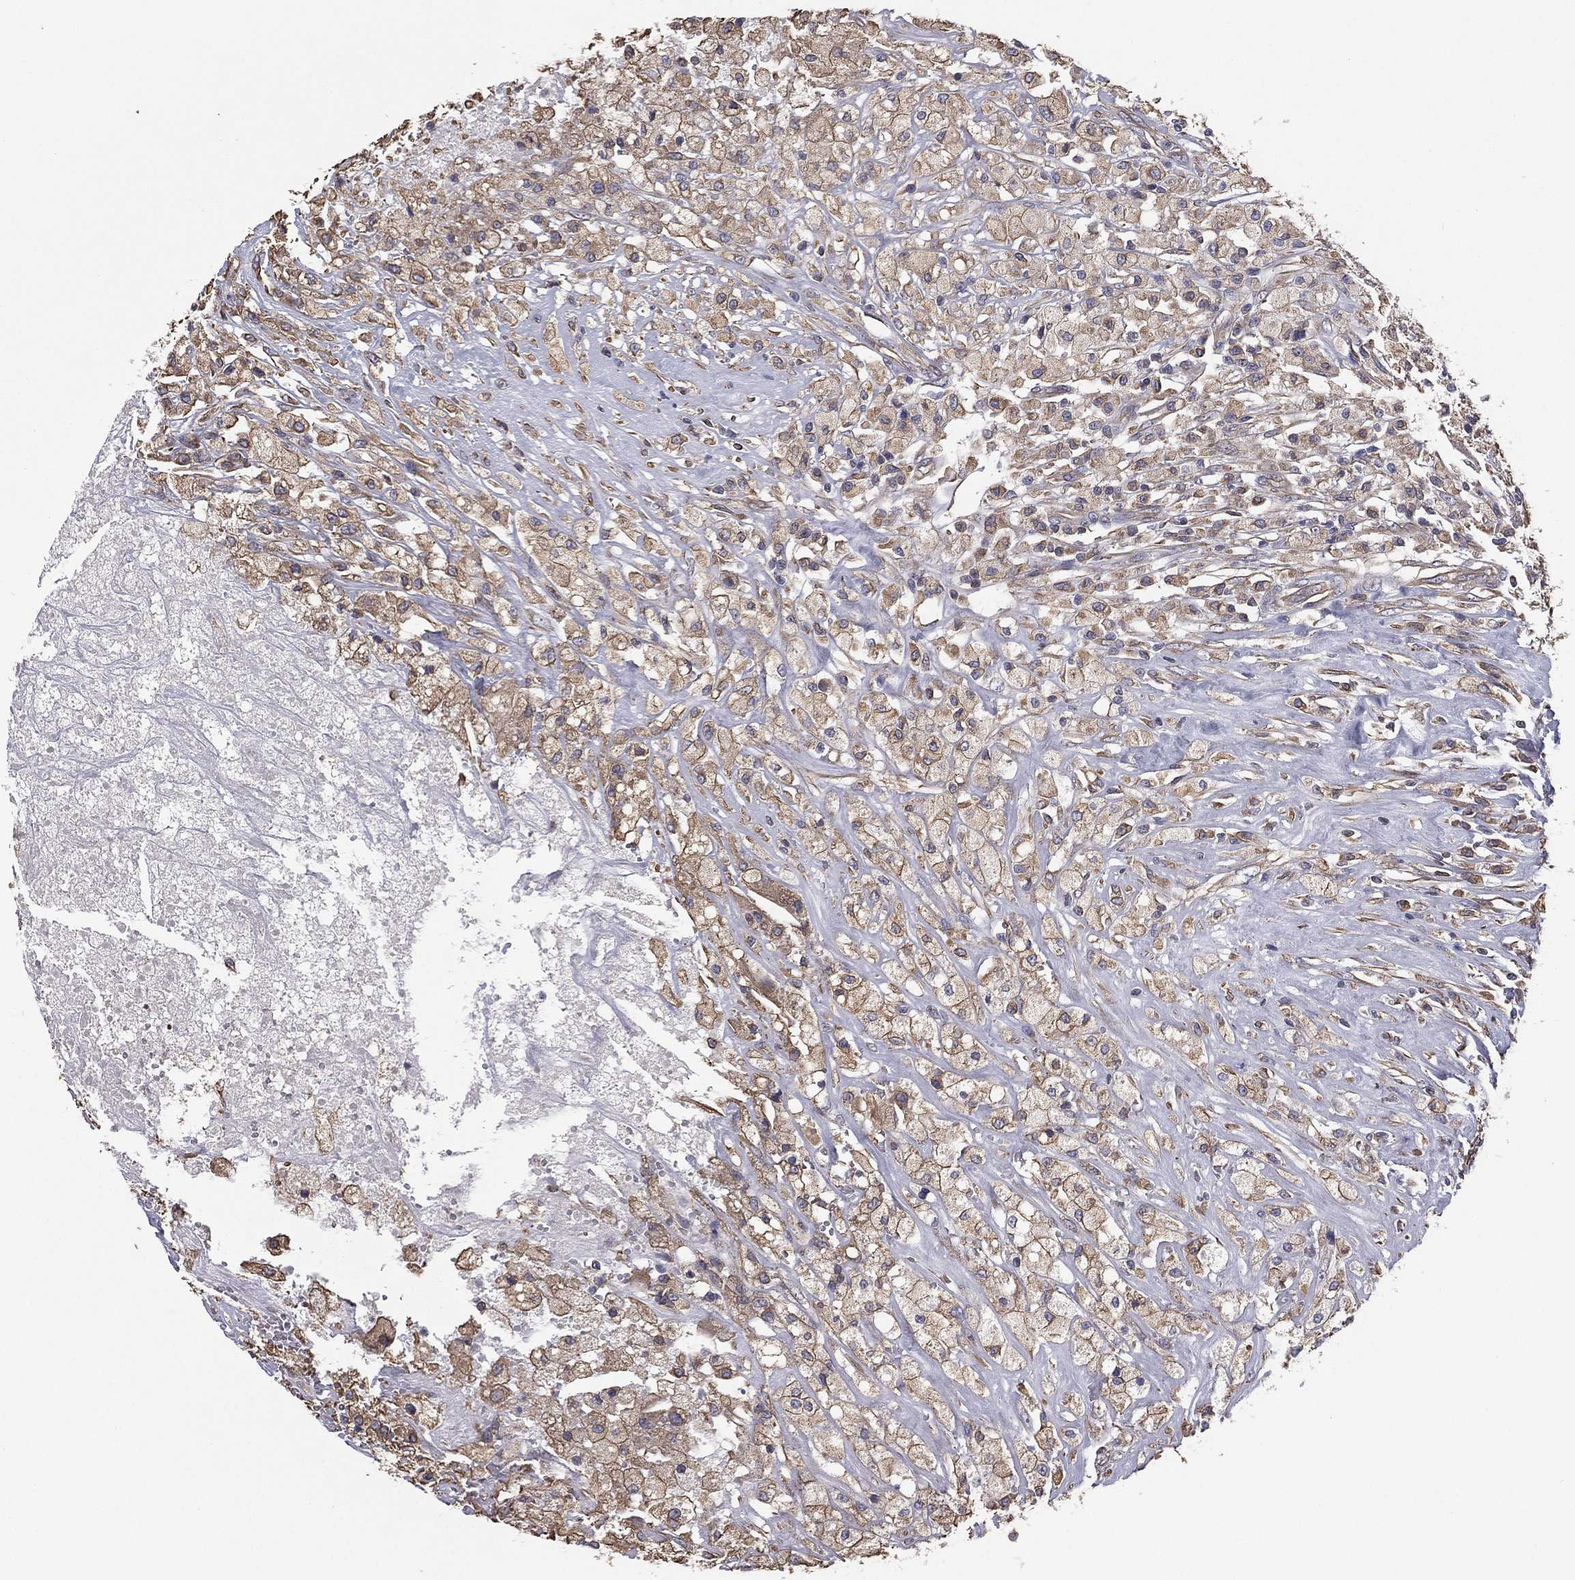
{"staining": {"intensity": "weak", "quantity": "25%-75%", "location": "cytoplasmic/membranous"}, "tissue": "testis cancer", "cell_type": "Tumor cells", "image_type": "cancer", "snomed": [{"axis": "morphology", "description": "Necrosis, NOS"}, {"axis": "morphology", "description": "Carcinoma, Embryonal, NOS"}, {"axis": "topography", "description": "Testis"}], "caption": "Immunohistochemistry (DAB (3,3'-diaminobenzidine)) staining of human testis cancer exhibits weak cytoplasmic/membranous protein positivity in approximately 25%-75% of tumor cells.", "gene": "SCUBE1", "patient": {"sex": "male", "age": 19}}